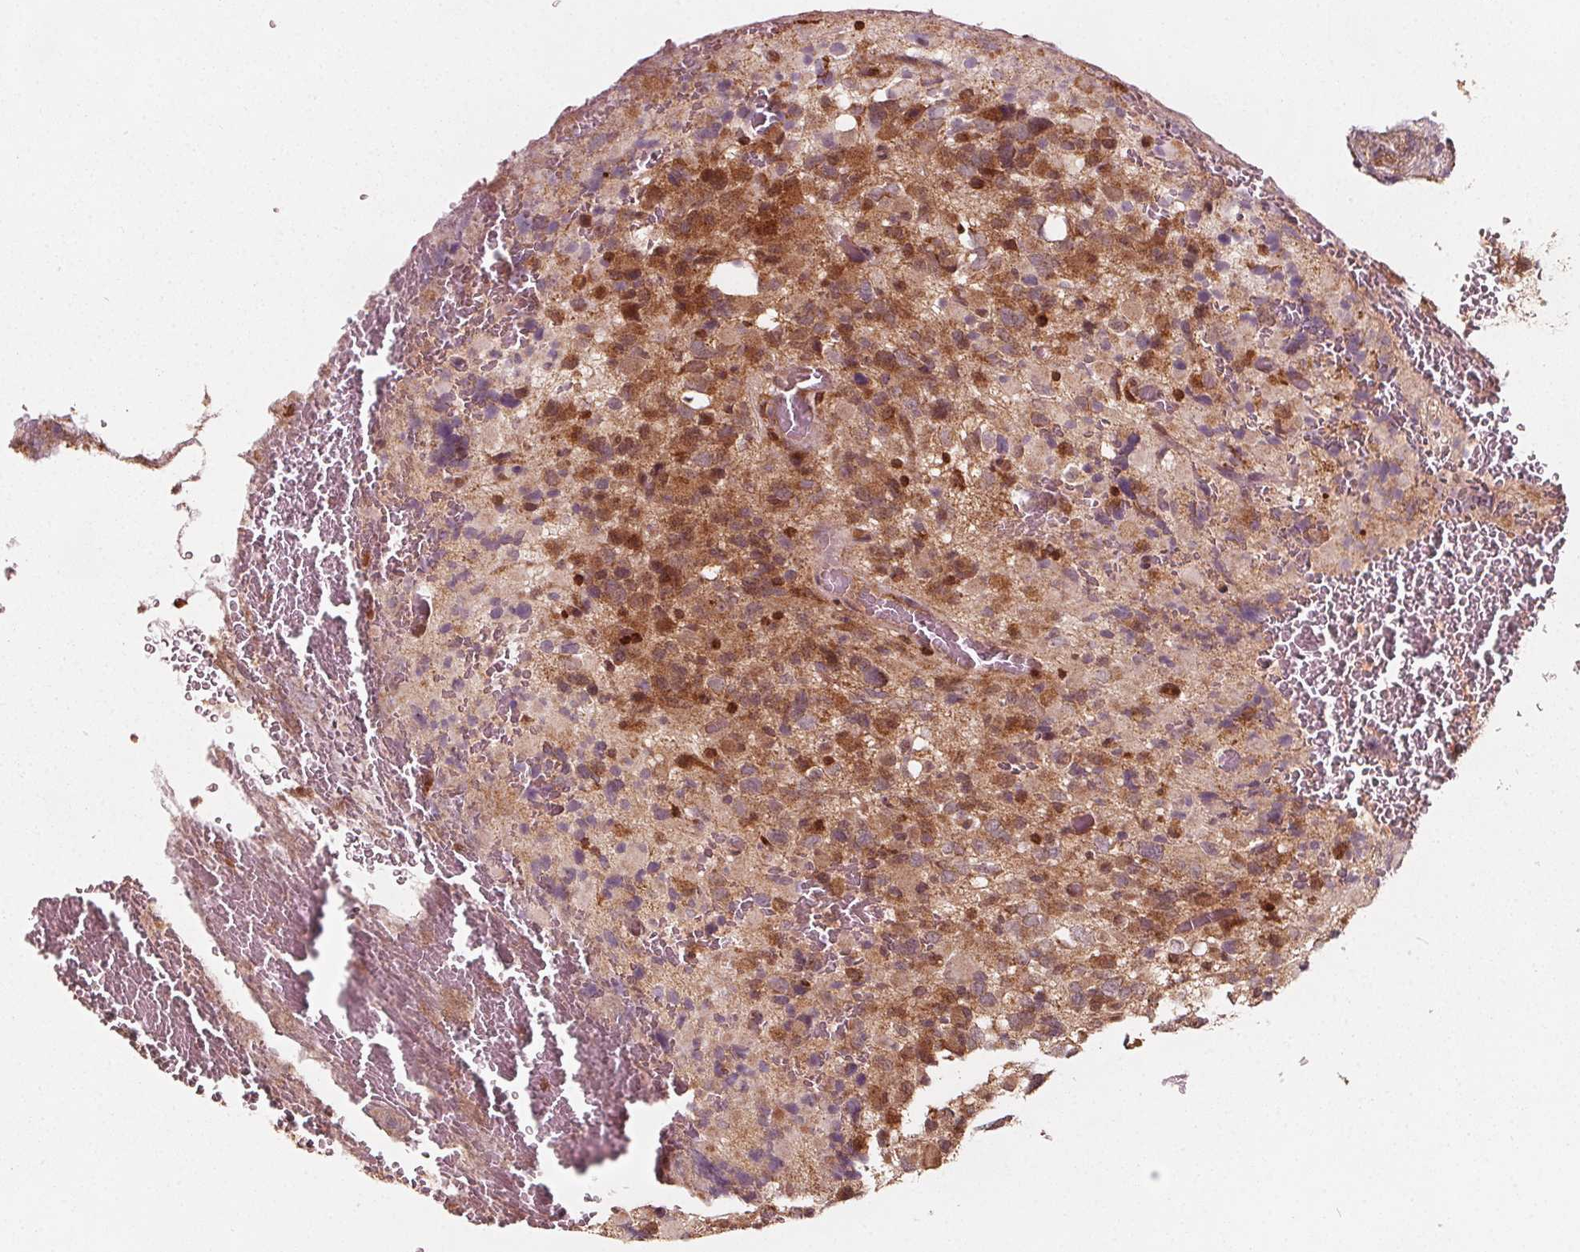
{"staining": {"intensity": "moderate", "quantity": "<25%", "location": "cytoplasmic/membranous,nuclear"}, "tissue": "glioma", "cell_type": "Tumor cells", "image_type": "cancer", "snomed": [{"axis": "morphology", "description": "Glioma, malignant, High grade"}, {"axis": "topography", "description": "Brain"}], "caption": "Moderate cytoplasmic/membranous and nuclear protein staining is appreciated in approximately <25% of tumor cells in high-grade glioma (malignant). (brown staining indicates protein expression, while blue staining denotes nuclei).", "gene": "AIP", "patient": {"sex": "female", "age": 40}}